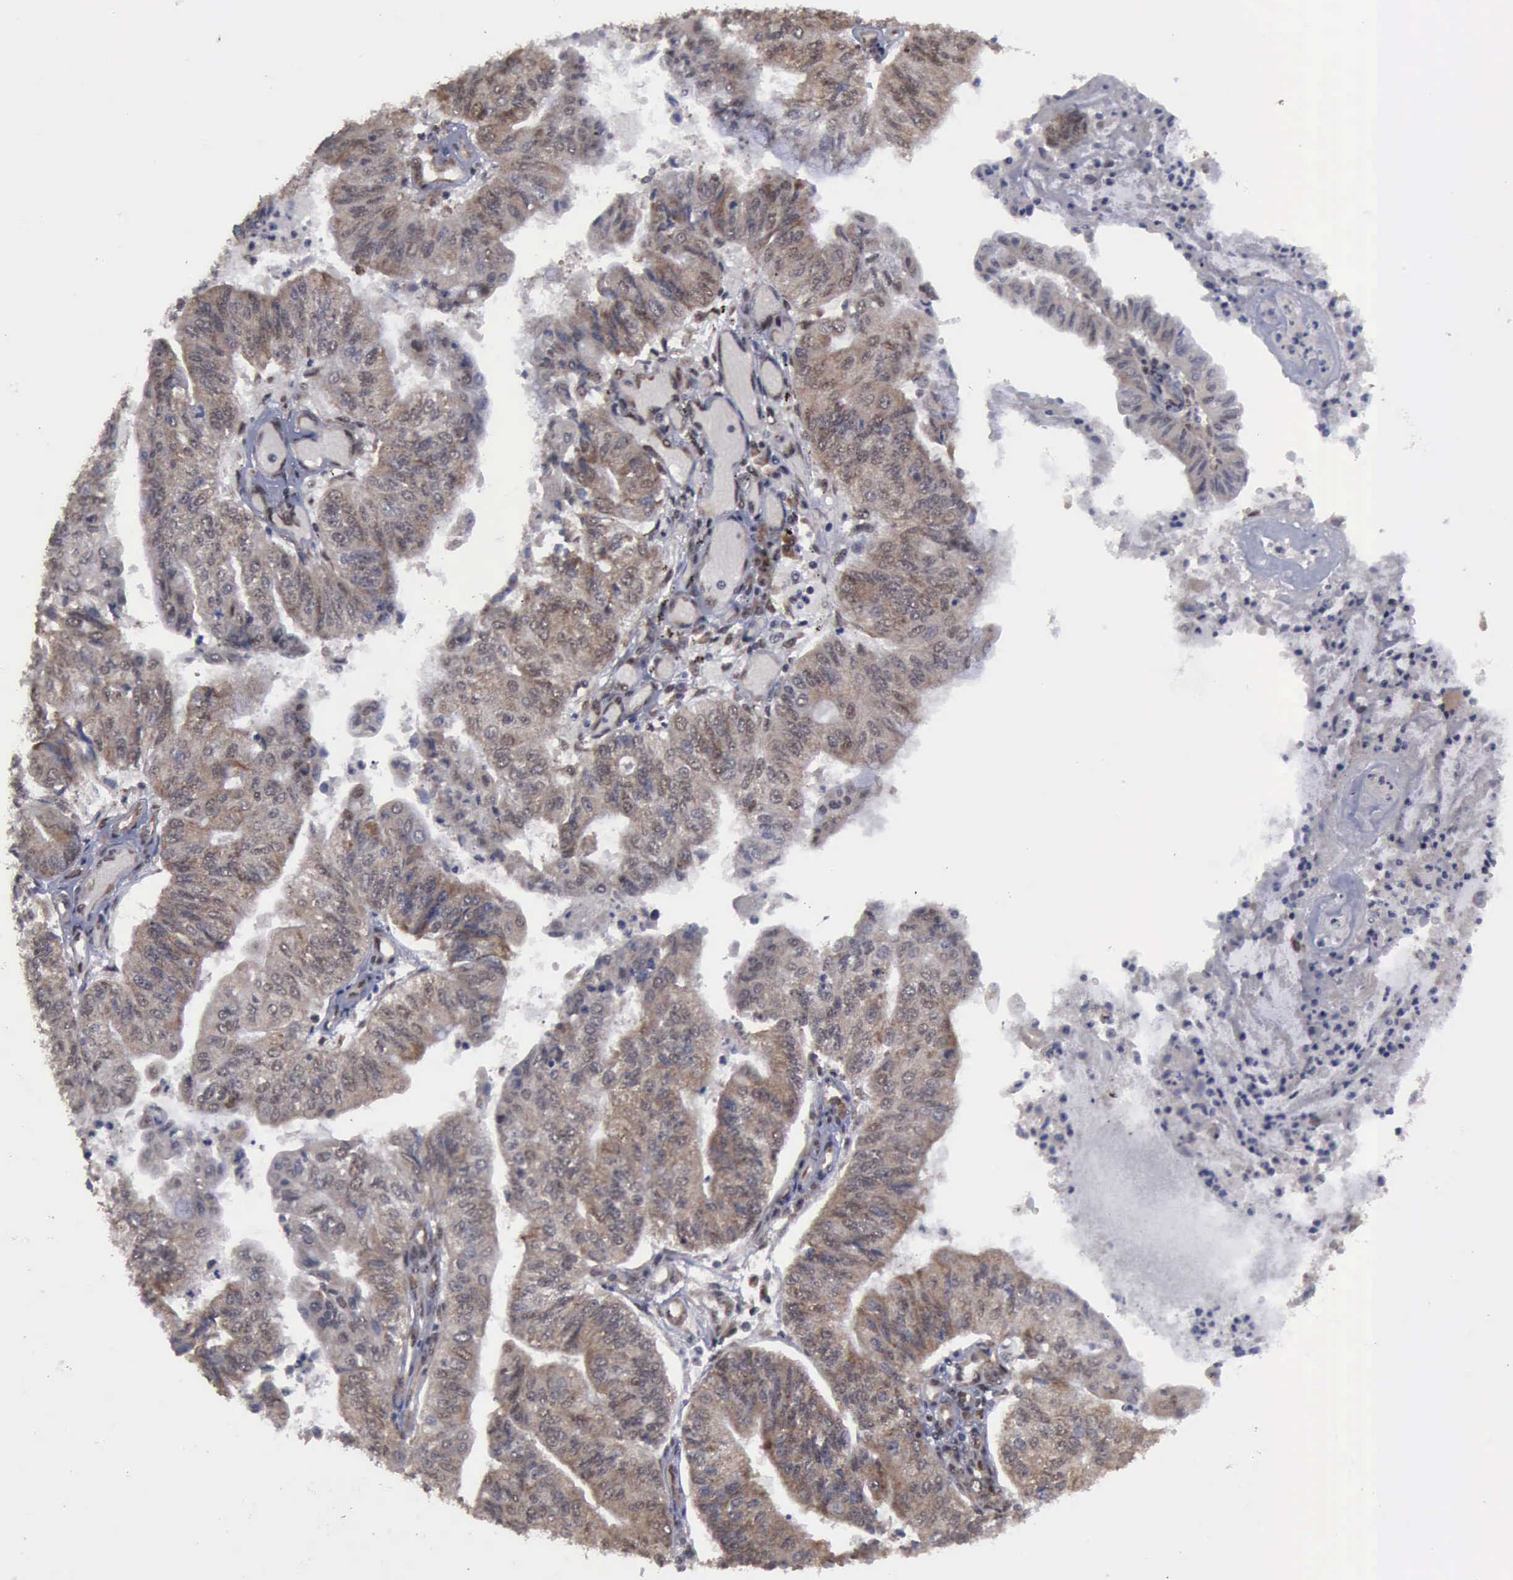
{"staining": {"intensity": "weak", "quantity": ">75%", "location": "cytoplasmic/membranous,nuclear"}, "tissue": "endometrial cancer", "cell_type": "Tumor cells", "image_type": "cancer", "snomed": [{"axis": "morphology", "description": "Adenocarcinoma, NOS"}, {"axis": "topography", "description": "Endometrium"}], "caption": "Endometrial cancer stained with a brown dye exhibits weak cytoplasmic/membranous and nuclear positive staining in approximately >75% of tumor cells.", "gene": "RTCB", "patient": {"sex": "female", "age": 59}}